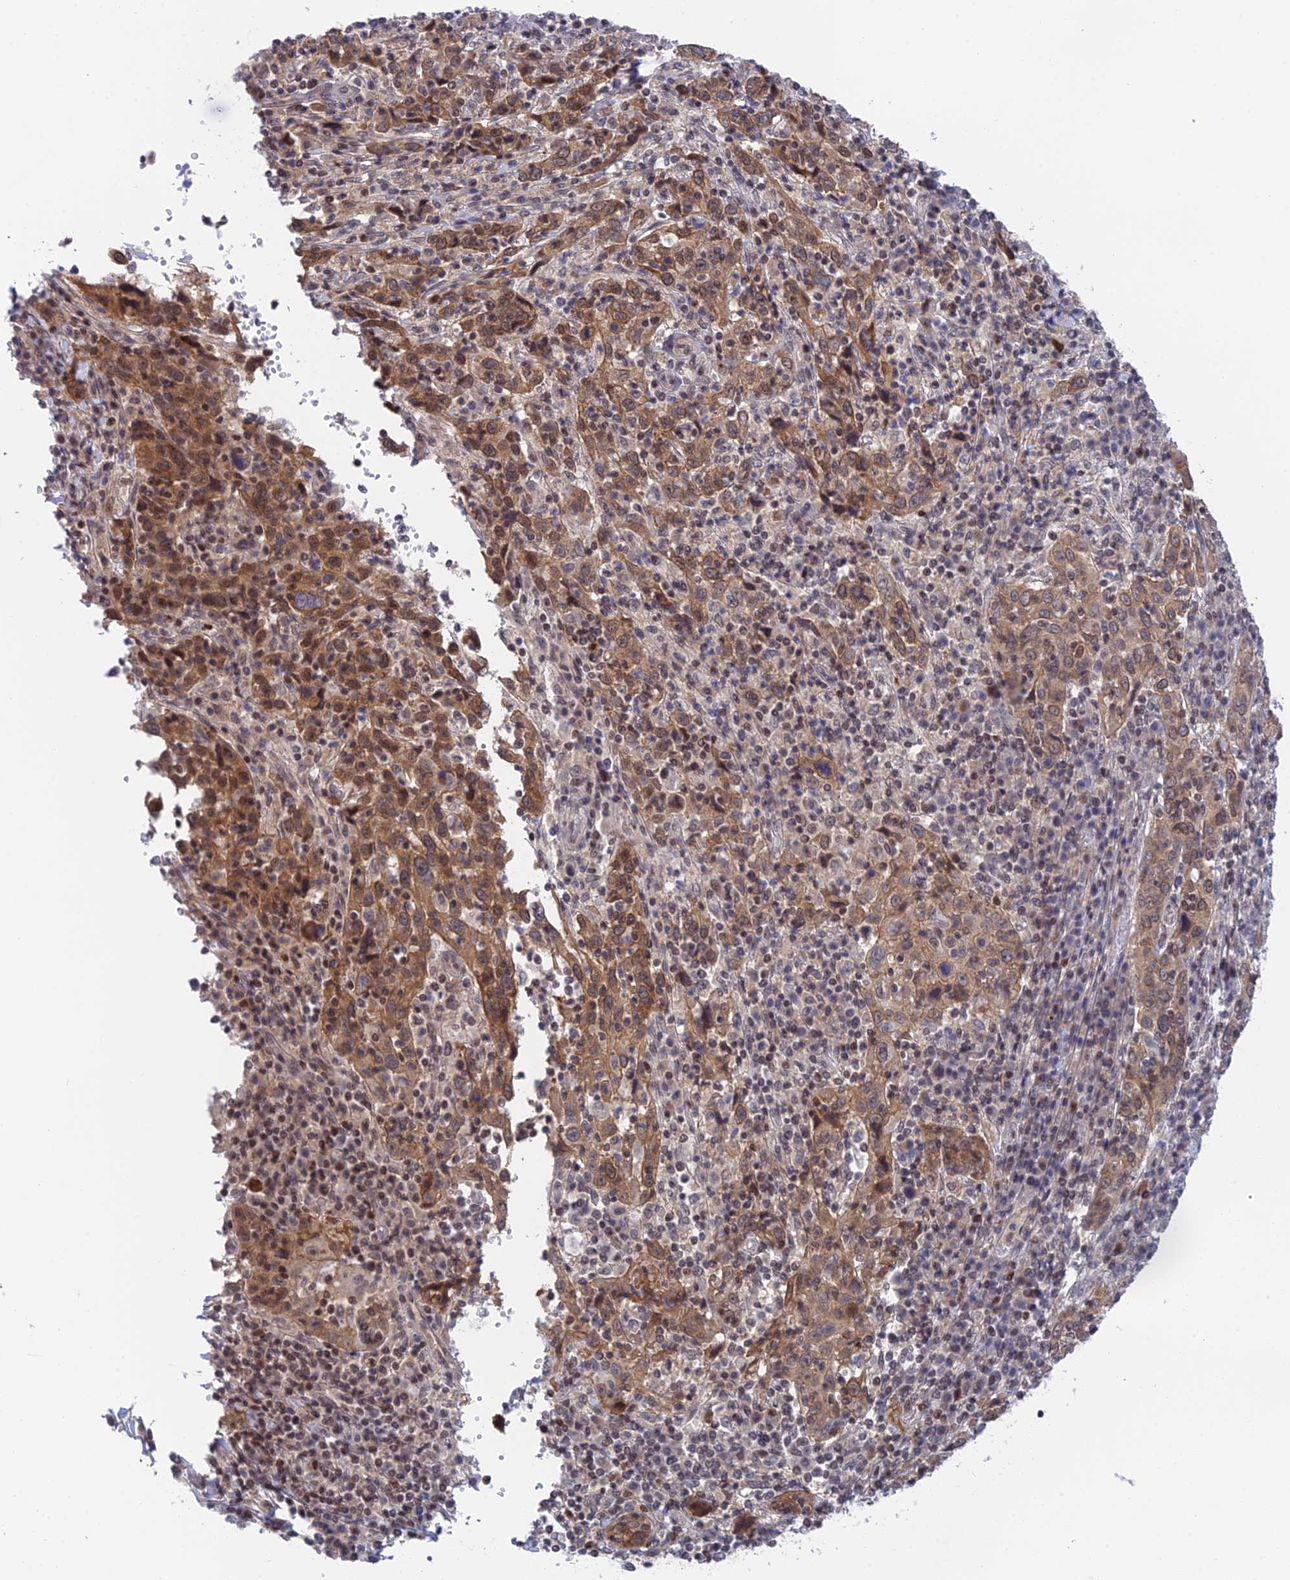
{"staining": {"intensity": "moderate", "quantity": "25%-75%", "location": "cytoplasmic/membranous,nuclear"}, "tissue": "cervical cancer", "cell_type": "Tumor cells", "image_type": "cancer", "snomed": [{"axis": "morphology", "description": "Squamous cell carcinoma, NOS"}, {"axis": "topography", "description": "Cervix"}], "caption": "This is an image of immunohistochemistry (IHC) staining of cervical cancer, which shows moderate staining in the cytoplasmic/membranous and nuclear of tumor cells.", "gene": "TCEA1", "patient": {"sex": "female", "age": 46}}